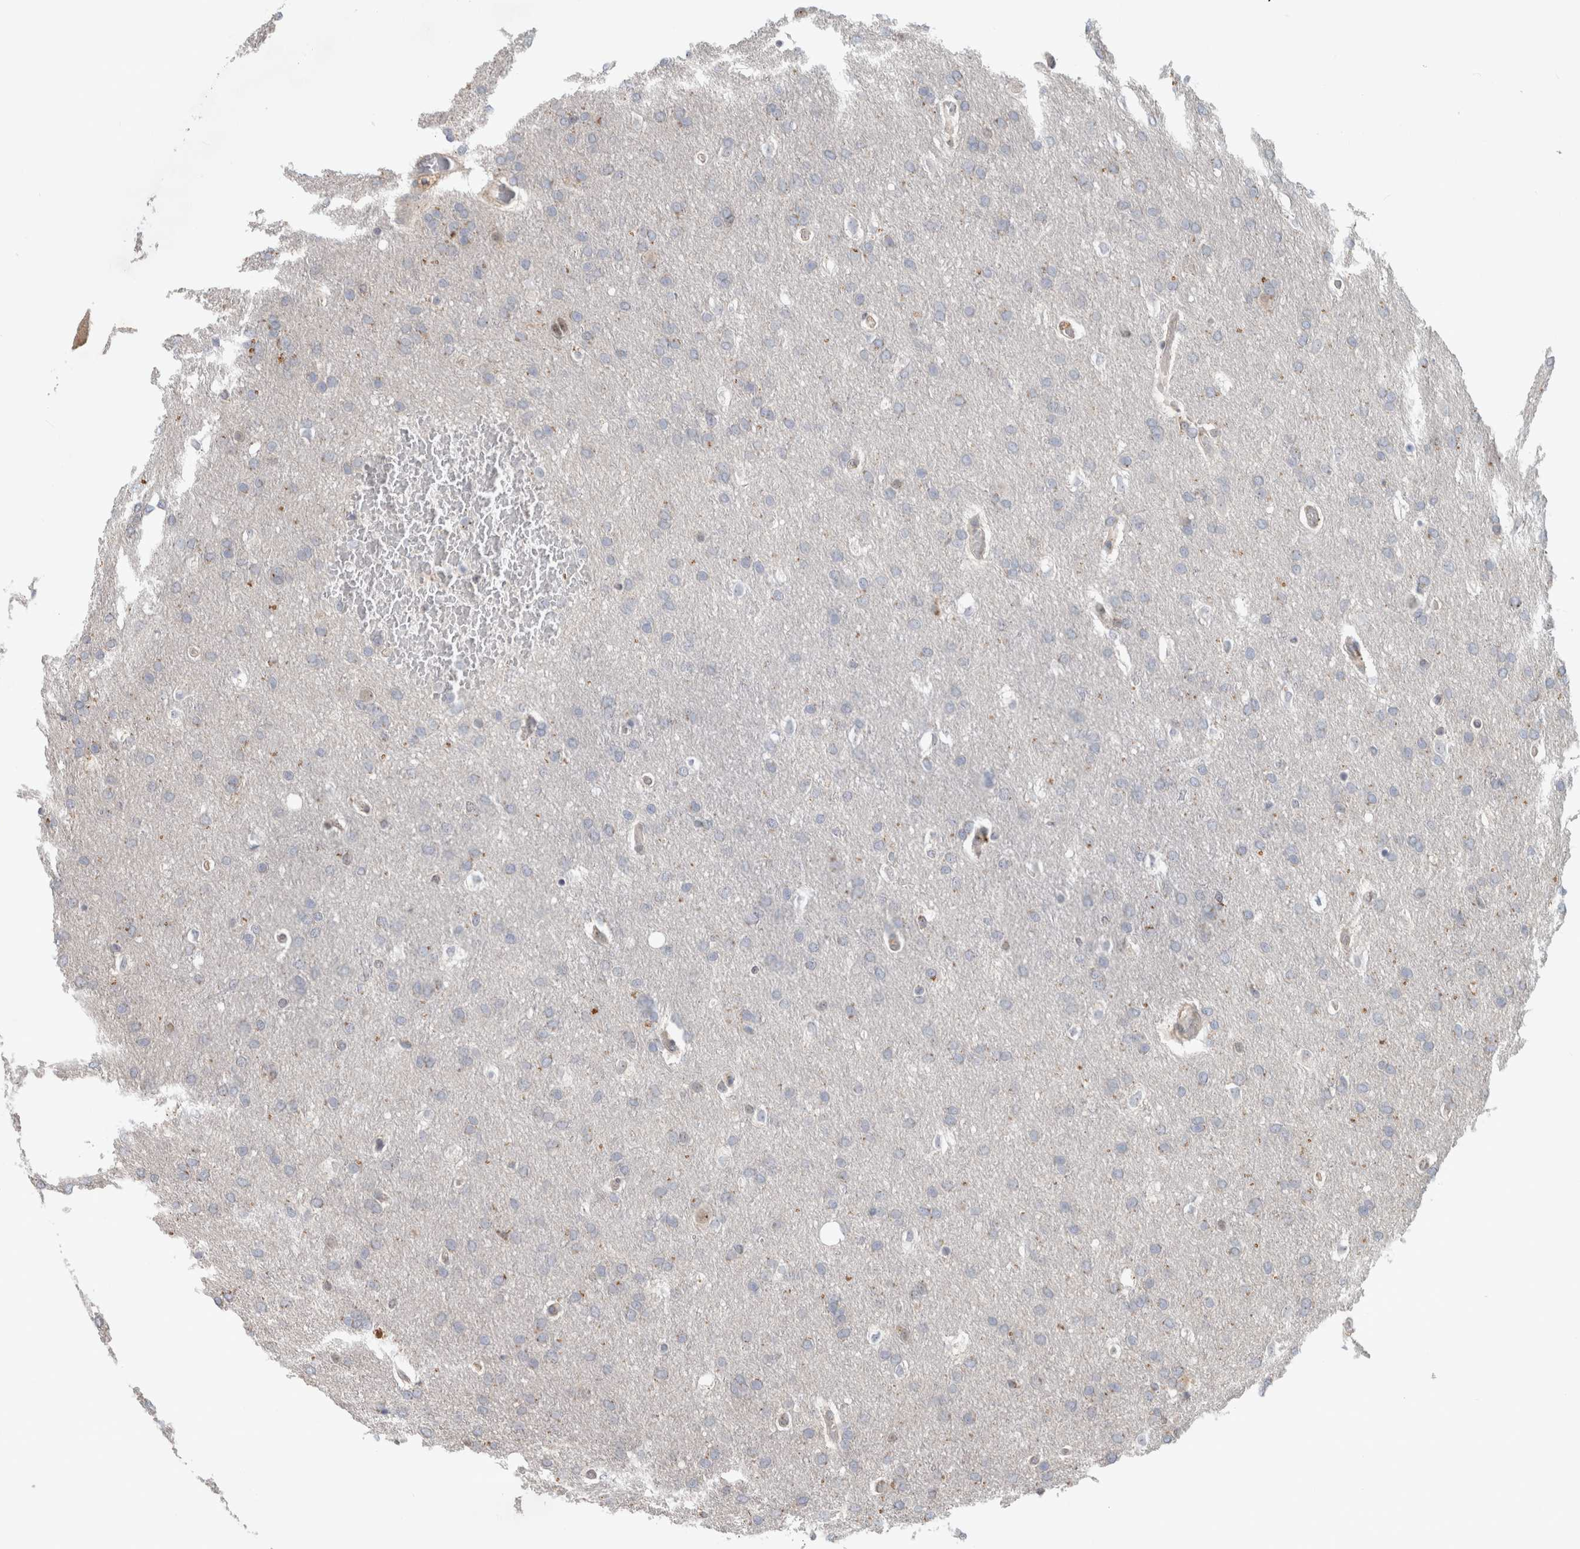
{"staining": {"intensity": "negative", "quantity": "none", "location": "none"}, "tissue": "glioma", "cell_type": "Tumor cells", "image_type": "cancer", "snomed": [{"axis": "morphology", "description": "Glioma, malignant, Low grade"}, {"axis": "topography", "description": "Brain"}], "caption": "Immunohistochemistry histopathology image of malignant glioma (low-grade) stained for a protein (brown), which shows no expression in tumor cells. The staining is performed using DAB brown chromogen with nuclei counter-stained in using hematoxylin.", "gene": "NAB2", "patient": {"sex": "female", "age": 37}}